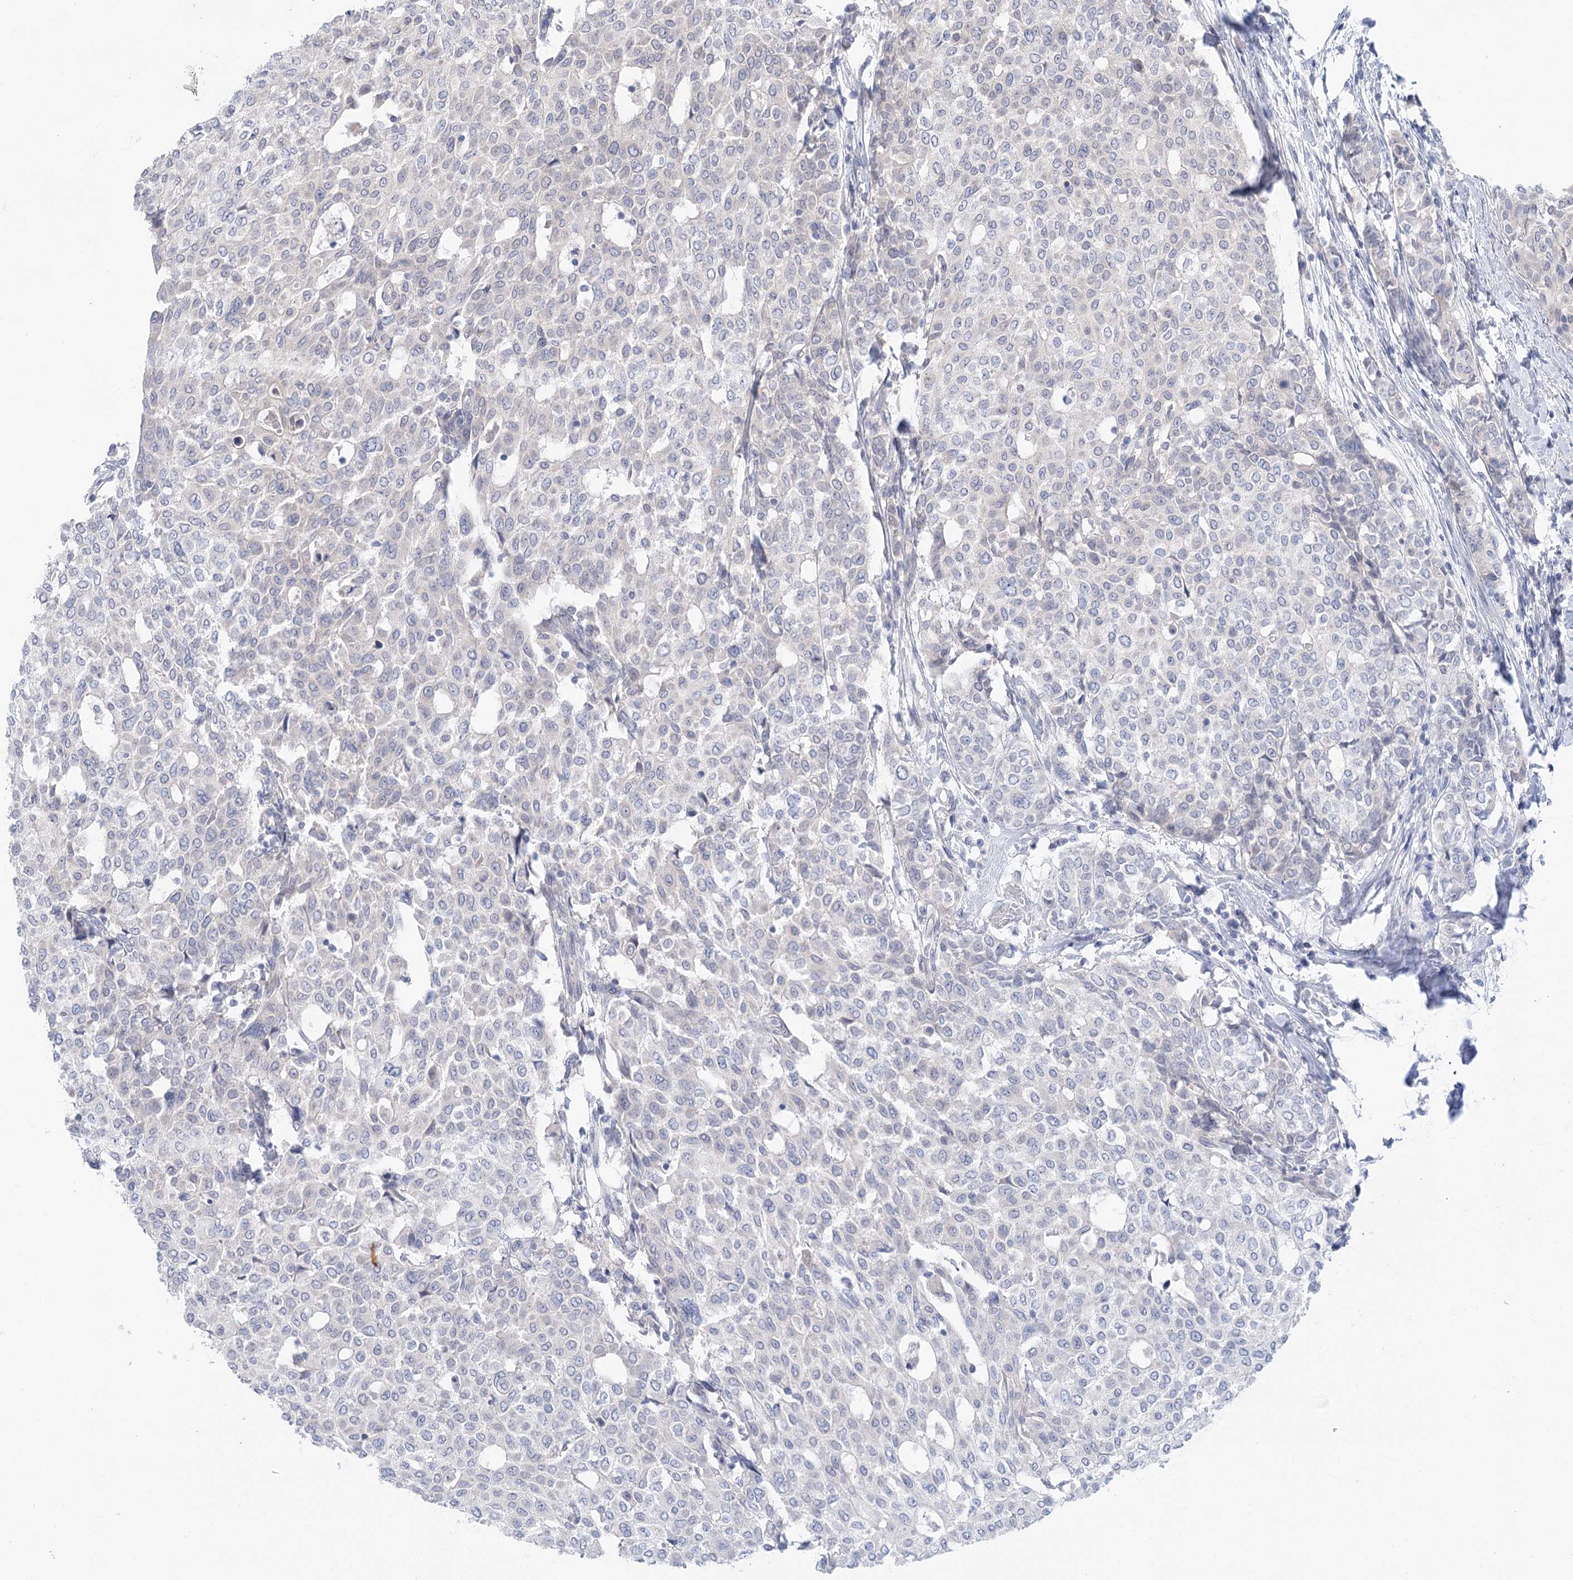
{"staining": {"intensity": "negative", "quantity": "none", "location": "none"}, "tissue": "breast cancer", "cell_type": "Tumor cells", "image_type": "cancer", "snomed": [{"axis": "morphology", "description": "Lobular carcinoma"}, {"axis": "topography", "description": "Breast"}], "caption": "IHC image of neoplastic tissue: breast lobular carcinoma stained with DAB shows no significant protein positivity in tumor cells.", "gene": "LALBA", "patient": {"sex": "female", "age": 51}}